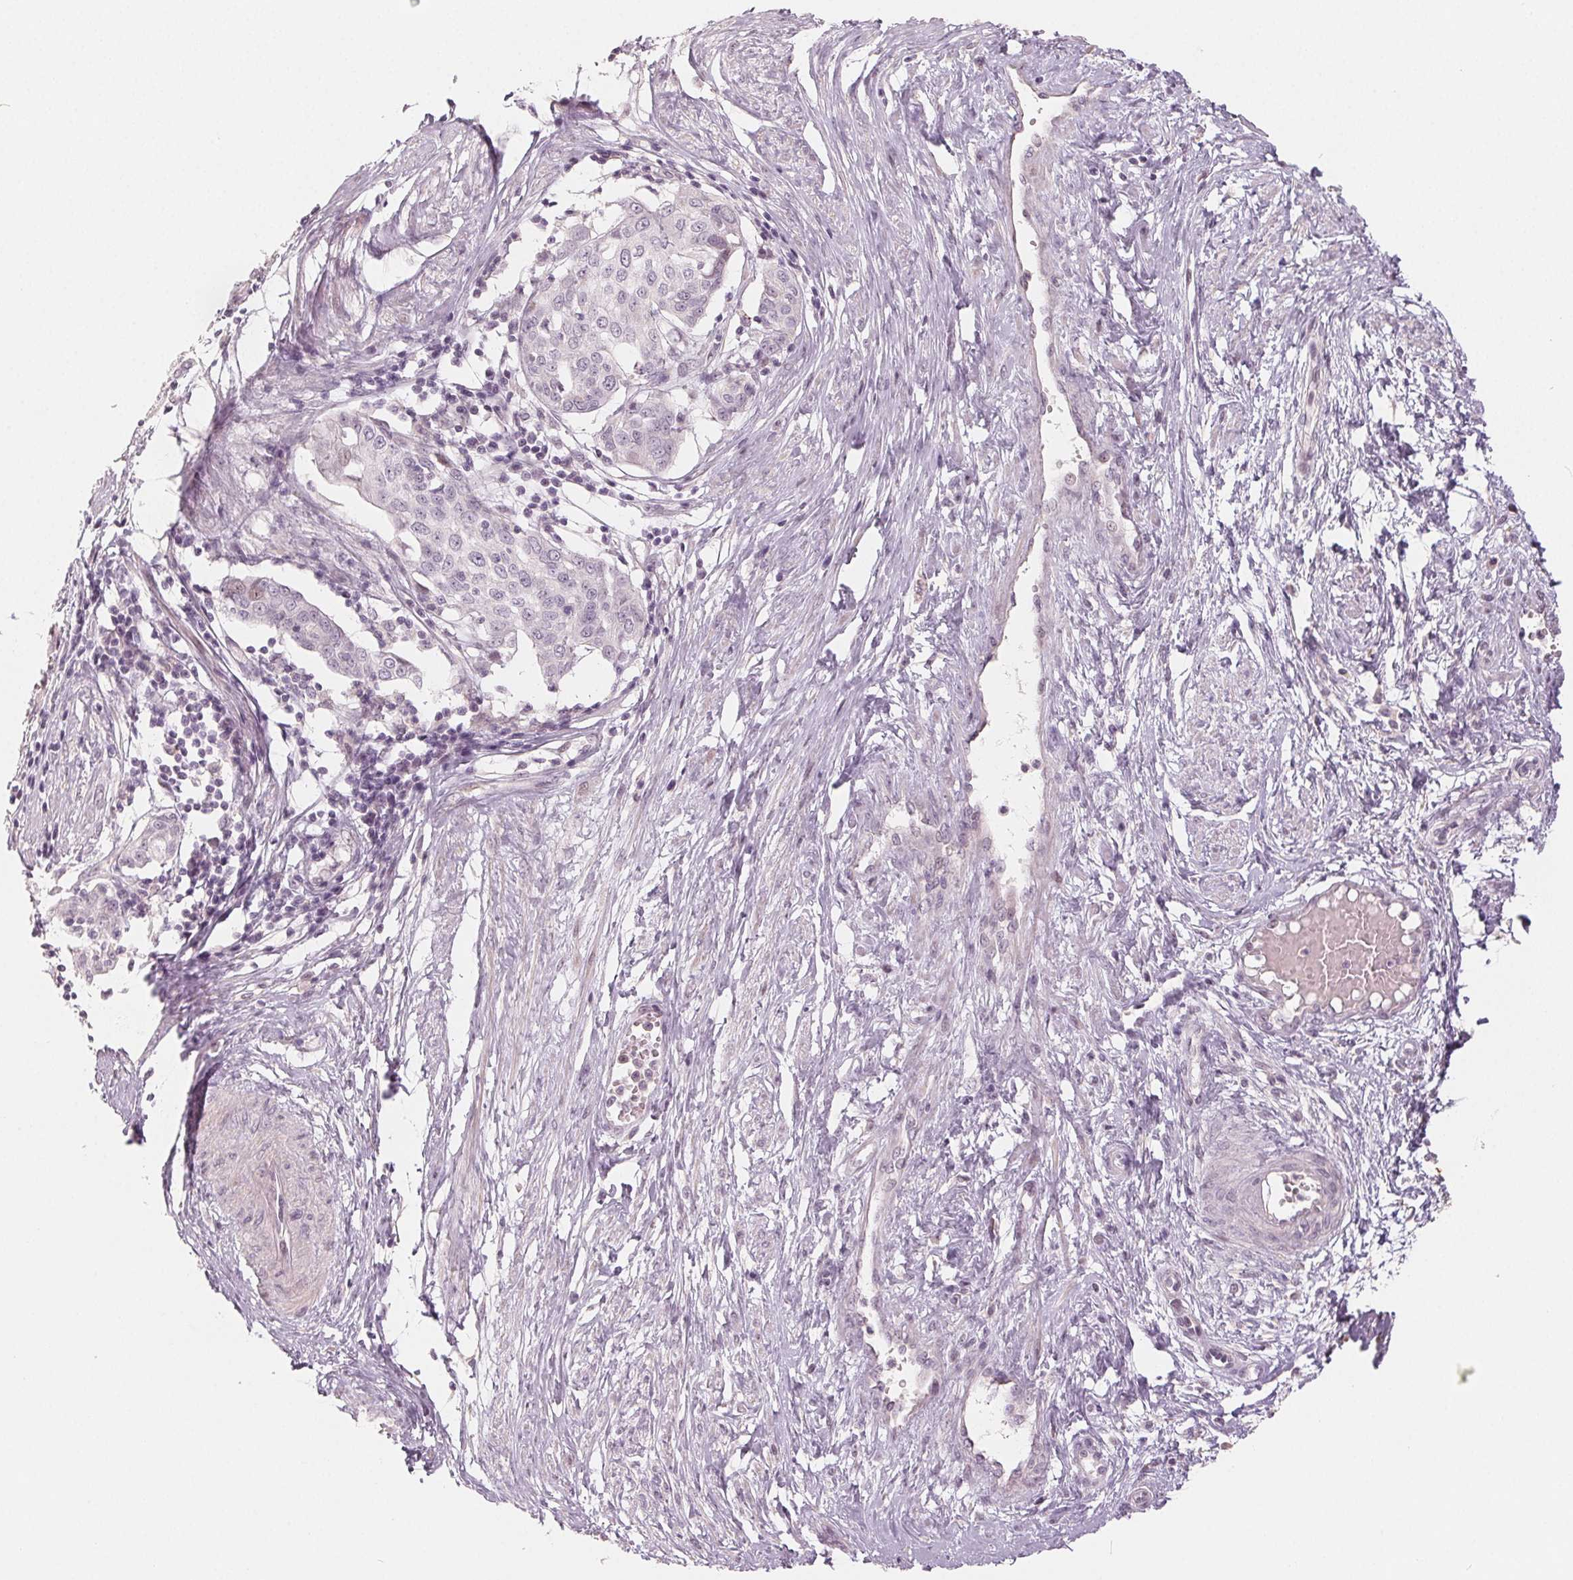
{"staining": {"intensity": "negative", "quantity": "none", "location": "none"}, "tissue": "cervical cancer", "cell_type": "Tumor cells", "image_type": "cancer", "snomed": [{"axis": "morphology", "description": "Squamous cell carcinoma, NOS"}, {"axis": "topography", "description": "Cervix"}], "caption": "Immunohistochemistry (IHC) image of neoplastic tissue: cervical cancer stained with DAB exhibits no significant protein positivity in tumor cells. (Brightfield microscopy of DAB (3,3'-diaminobenzidine) IHC at high magnification).", "gene": "ZBBX", "patient": {"sex": "female", "age": 34}}